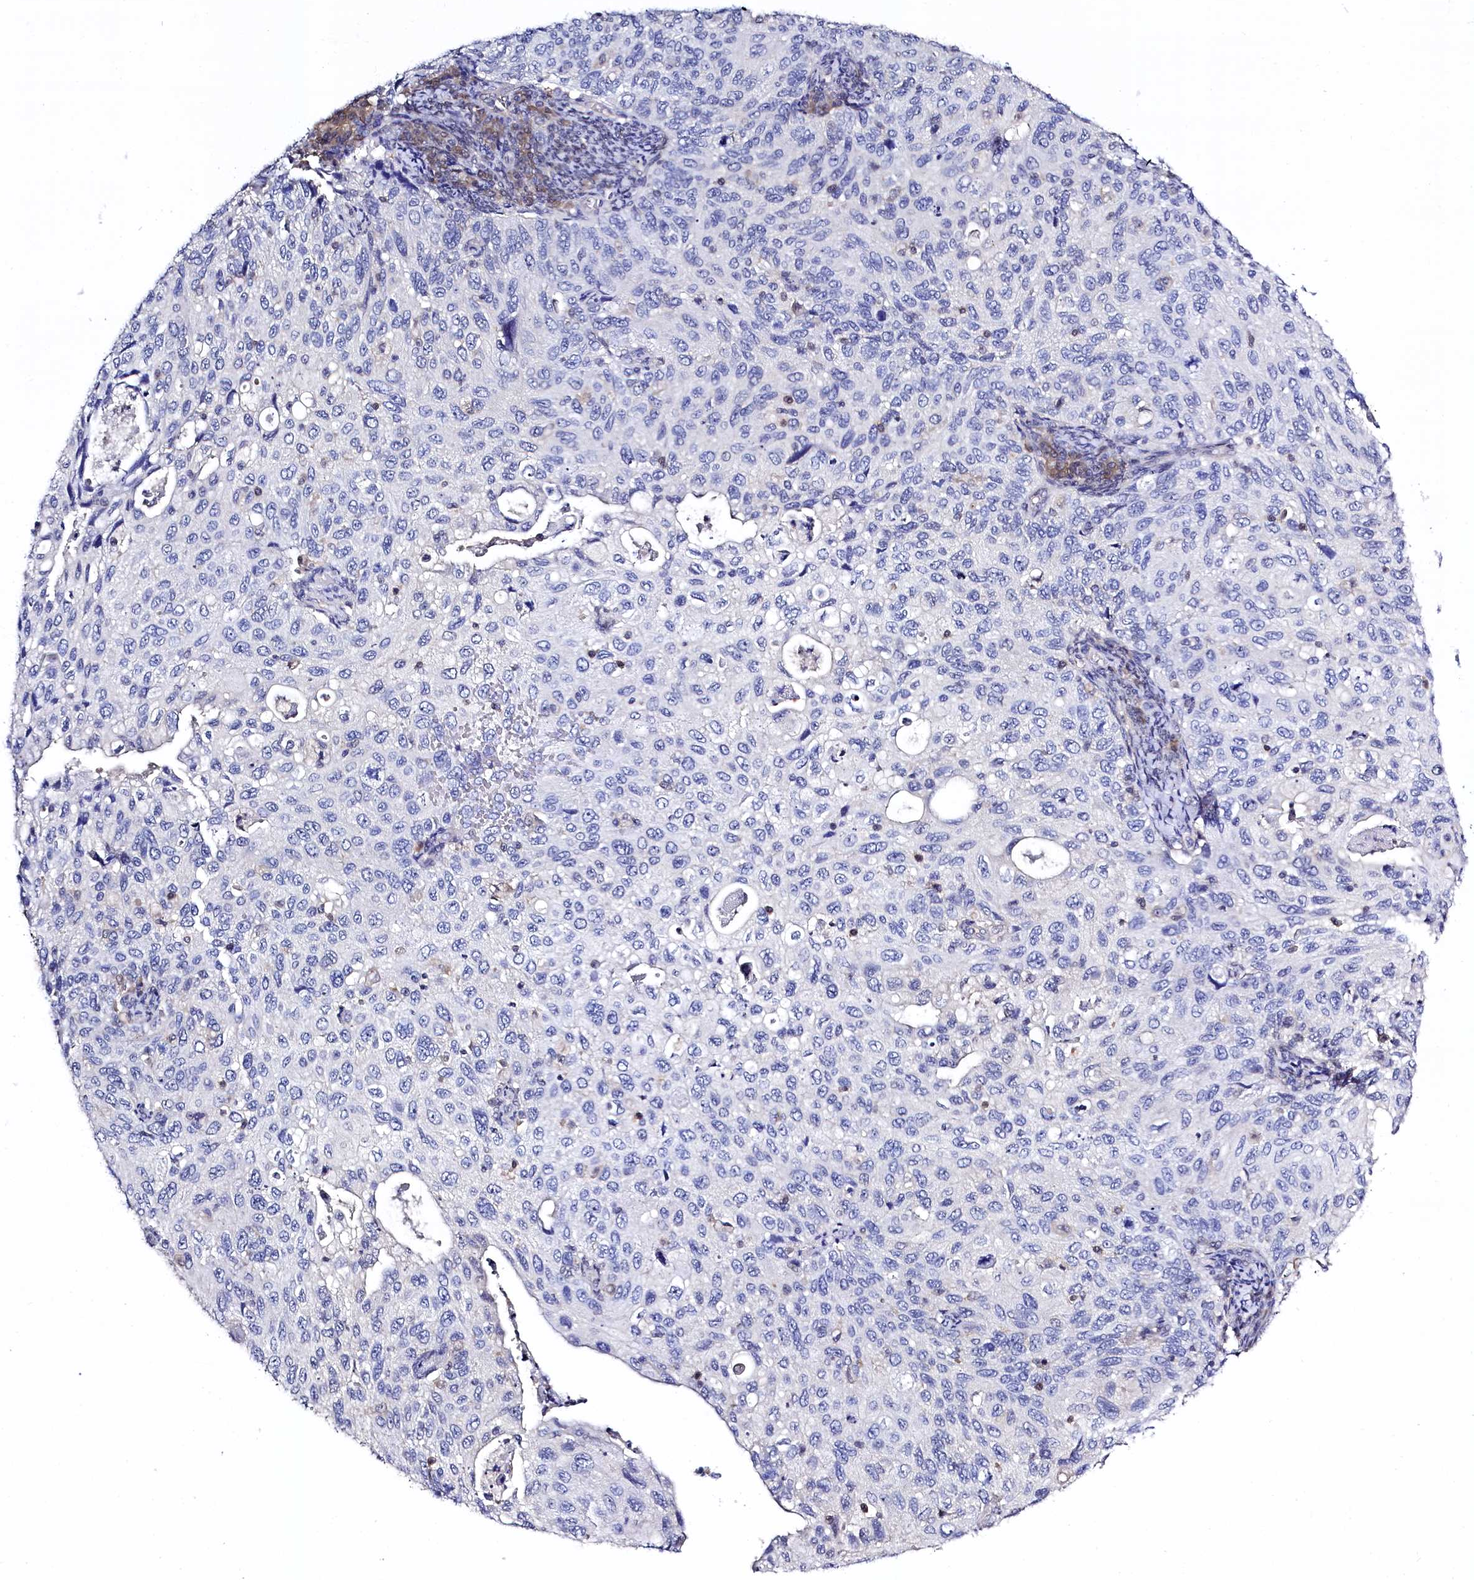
{"staining": {"intensity": "negative", "quantity": "none", "location": "none"}, "tissue": "cervical cancer", "cell_type": "Tumor cells", "image_type": "cancer", "snomed": [{"axis": "morphology", "description": "Squamous cell carcinoma, NOS"}, {"axis": "topography", "description": "Cervix"}], "caption": "Immunohistochemistry (IHC) photomicrograph of neoplastic tissue: cervical cancer (squamous cell carcinoma) stained with DAB (3,3'-diaminobenzidine) shows no significant protein expression in tumor cells.", "gene": "C11orf54", "patient": {"sex": "female", "age": 70}}